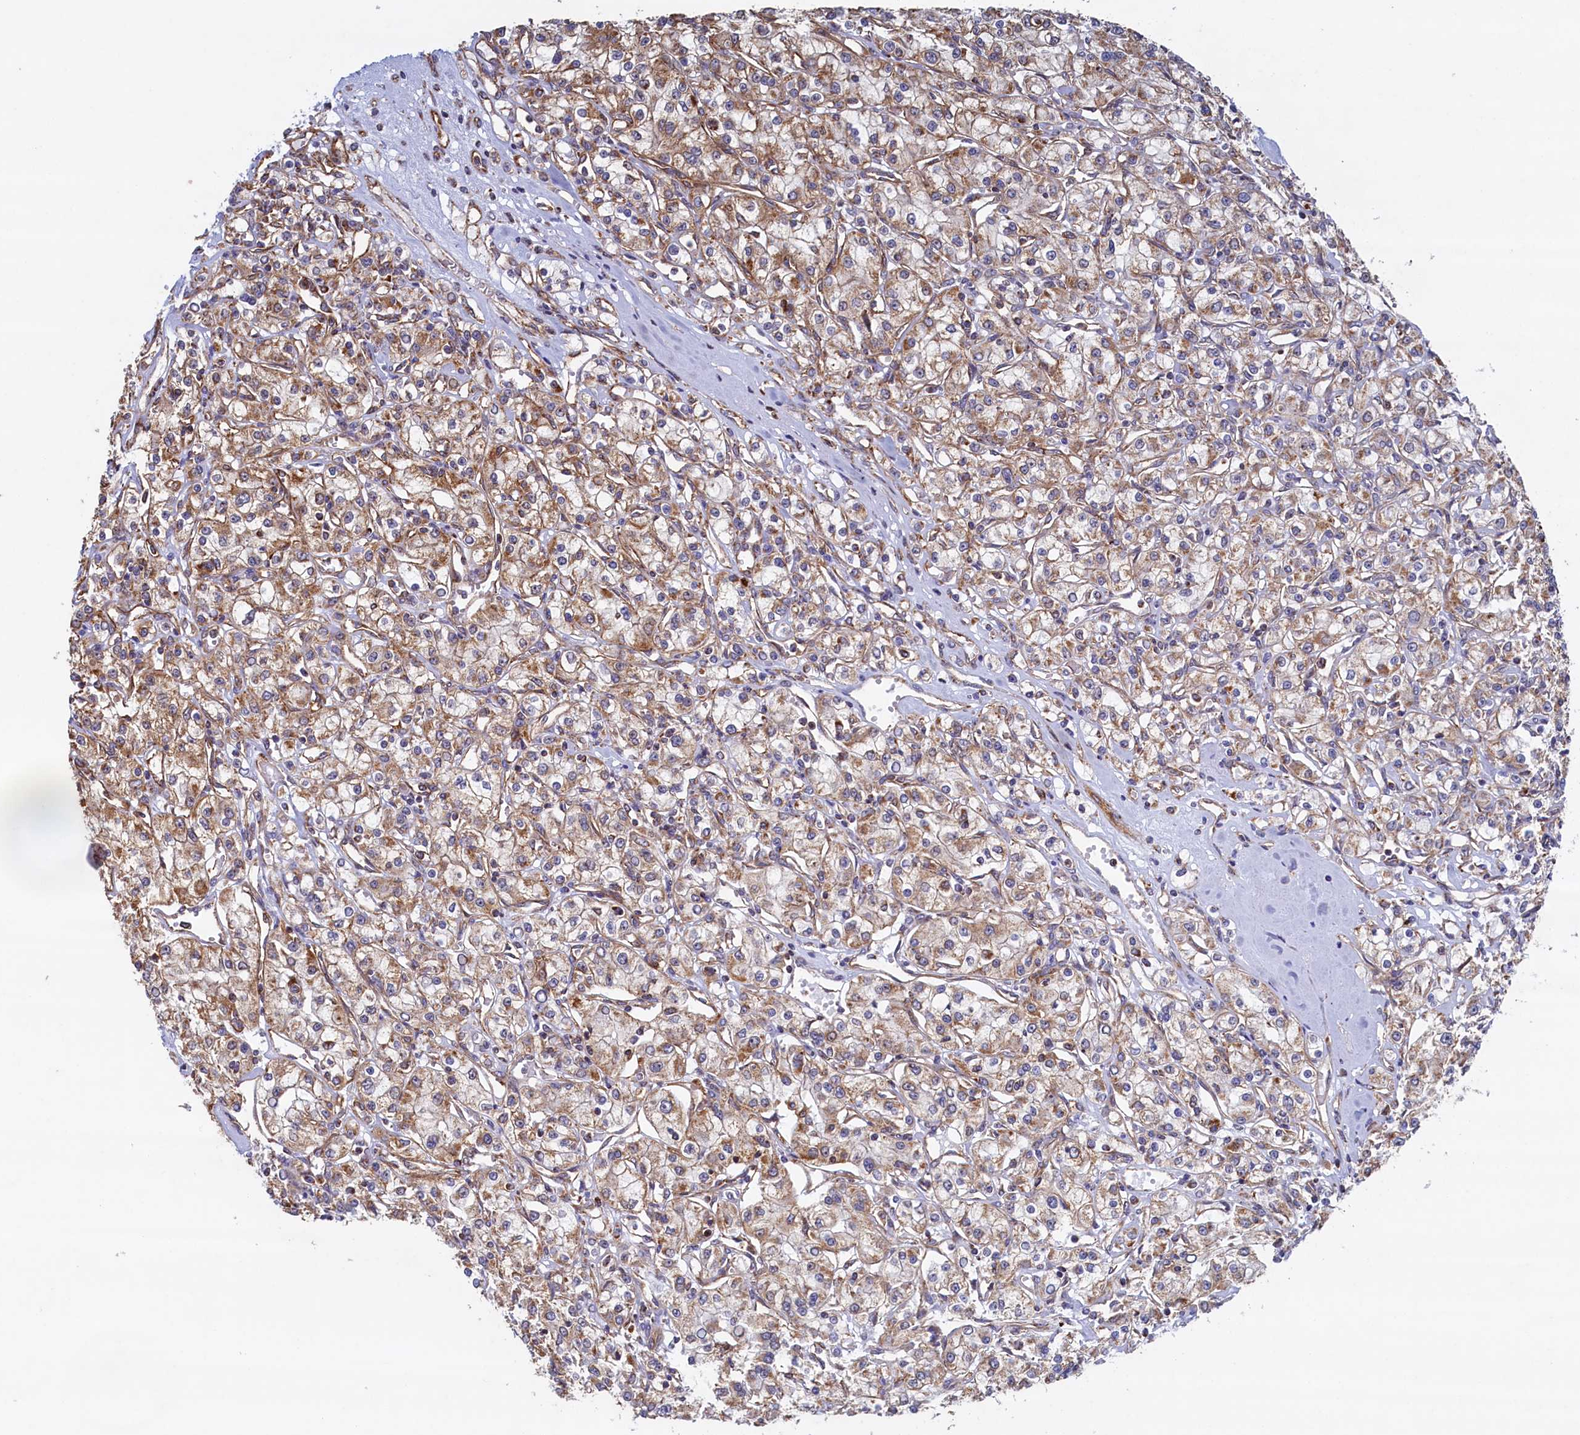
{"staining": {"intensity": "moderate", "quantity": ">75%", "location": "cytoplasmic/membranous"}, "tissue": "renal cancer", "cell_type": "Tumor cells", "image_type": "cancer", "snomed": [{"axis": "morphology", "description": "Adenocarcinoma, NOS"}, {"axis": "topography", "description": "Kidney"}], "caption": "The micrograph demonstrates immunohistochemical staining of renal cancer (adenocarcinoma). There is moderate cytoplasmic/membranous expression is identified in approximately >75% of tumor cells.", "gene": "UBE3B", "patient": {"sex": "female", "age": 59}}